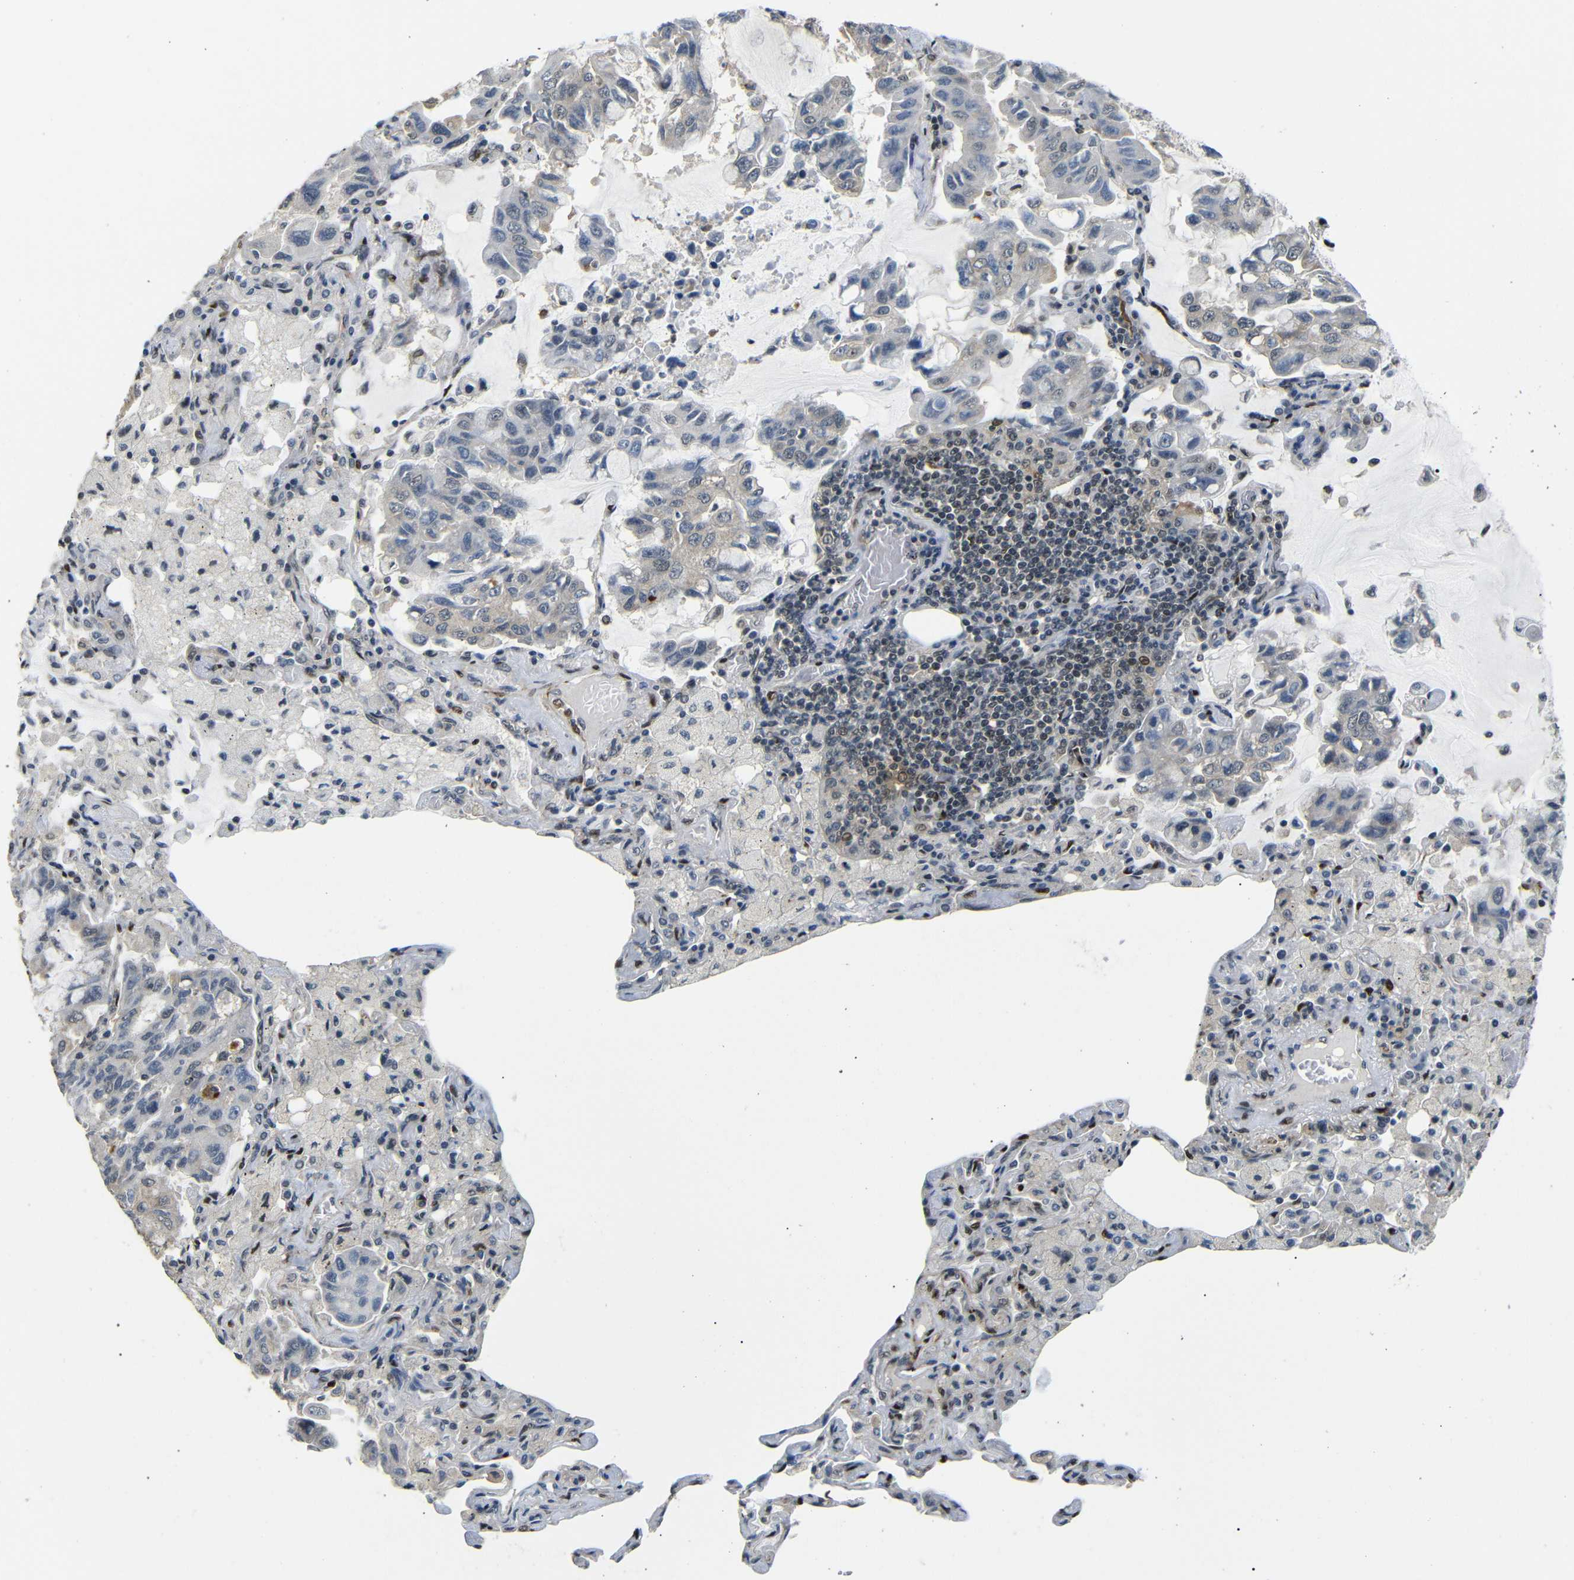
{"staining": {"intensity": "weak", "quantity": "25%-75%", "location": "cytoplasmic/membranous"}, "tissue": "lung cancer", "cell_type": "Tumor cells", "image_type": "cancer", "snomed": [{"axis": "morphology", "description": "Adenocarcinoma, NOS"}, {"axis": "topography", "description": "Lung"}], "caption": "A low amount of weak cytoplasmic/membranous positivity is appreciated in approximately 25%-75% of tumor cells in lung cancer (adenocarcinoma) tissue.", "gene": "TBX2", "patient": {"sex": "male", "age": 64}}